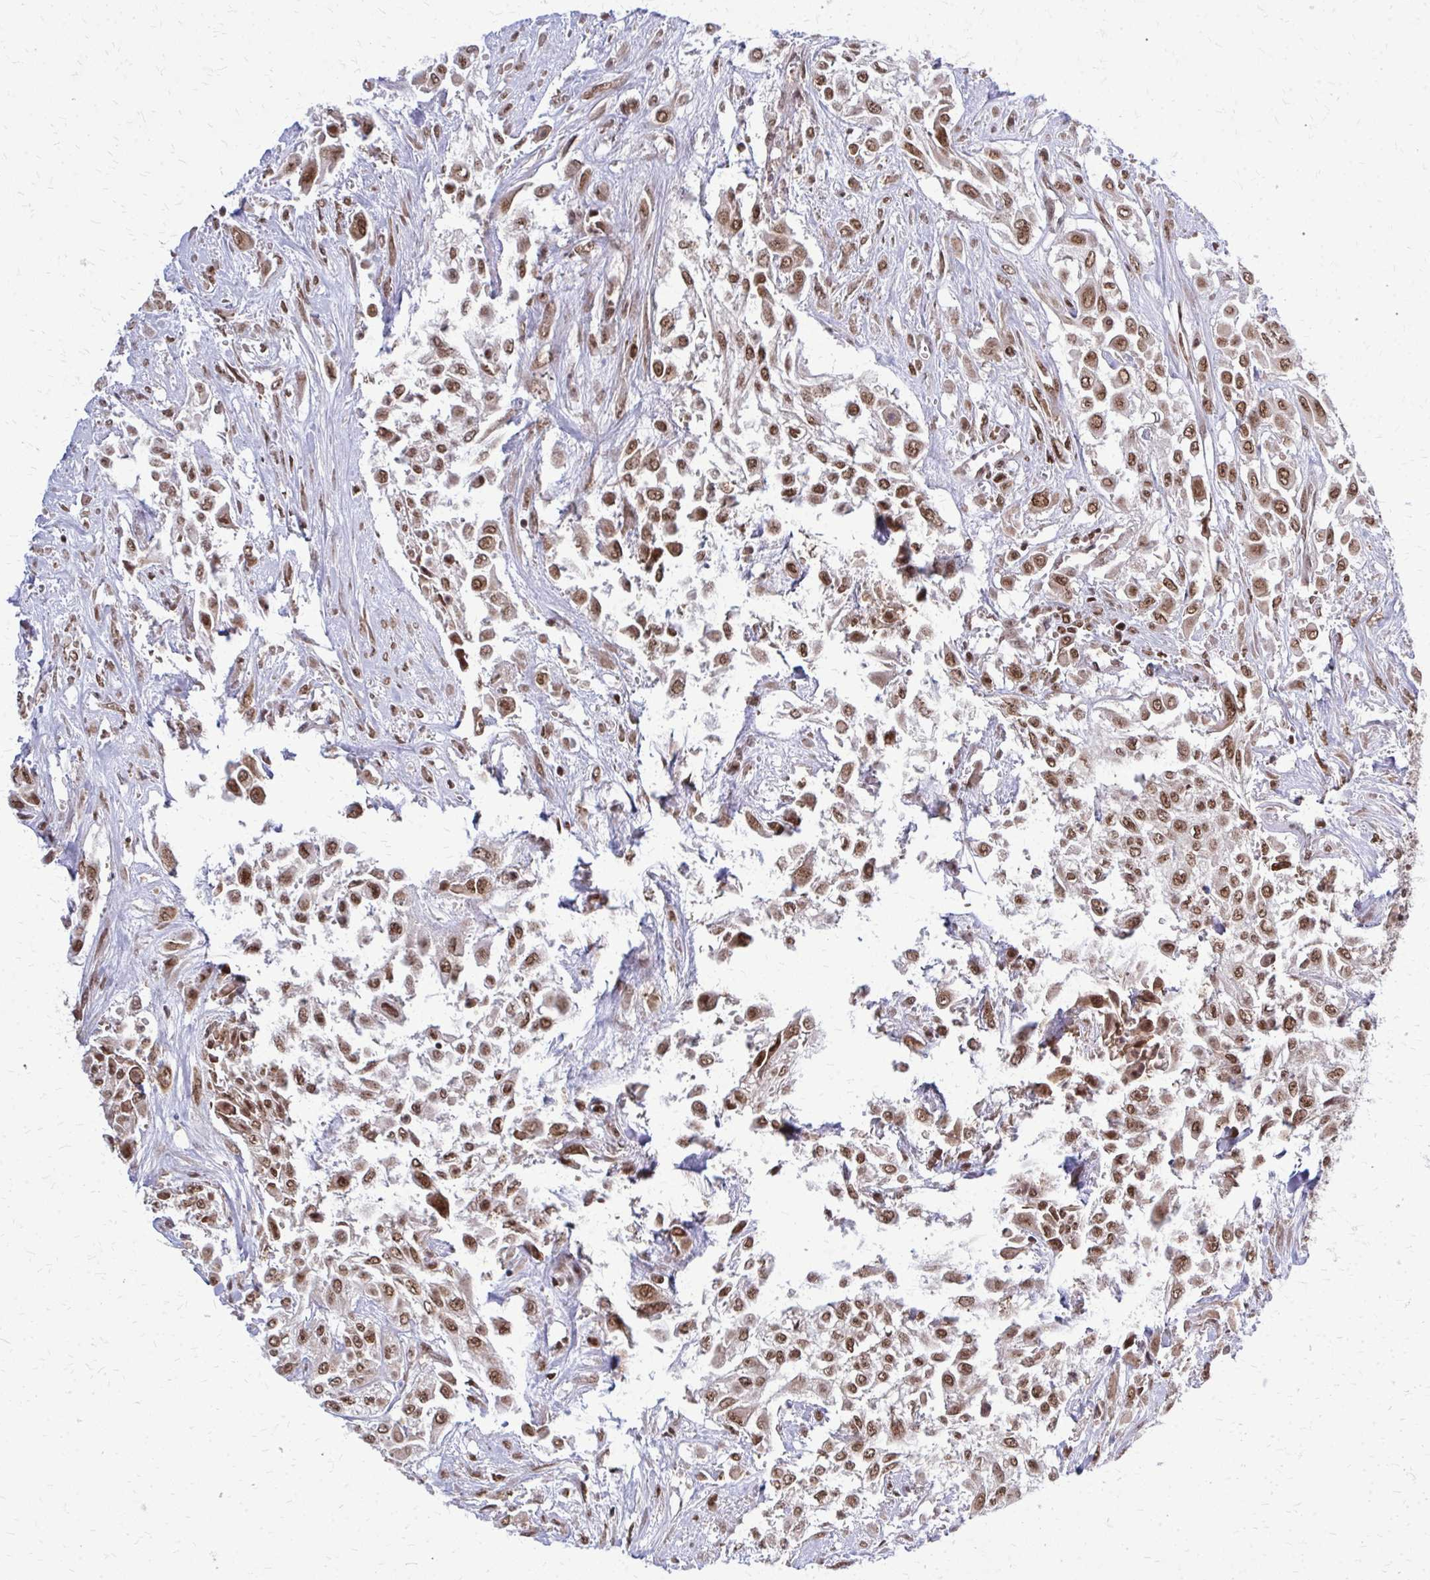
{"staining": {"intensity": "moderate", "quantity": ">75%", "location": "nuclear"}, "tissue": "urothelial cancer", "cell_type": "Tumor cells", "image_type": "cancer", "snomed": [{"axis": "morphology", "description": "Urothelial carcinoma, High grade"}, {"axis": "topography", "description": "Urinary bladder"}], "caption": "Immunohistochemical staining of human high-grade urothelial carcinoma exhibits medium levels of moderate nuclear protein staining in about >75% of tumor cells.", "gene": "HDAC3", "patient": {"sex": "male", "age": 57}}